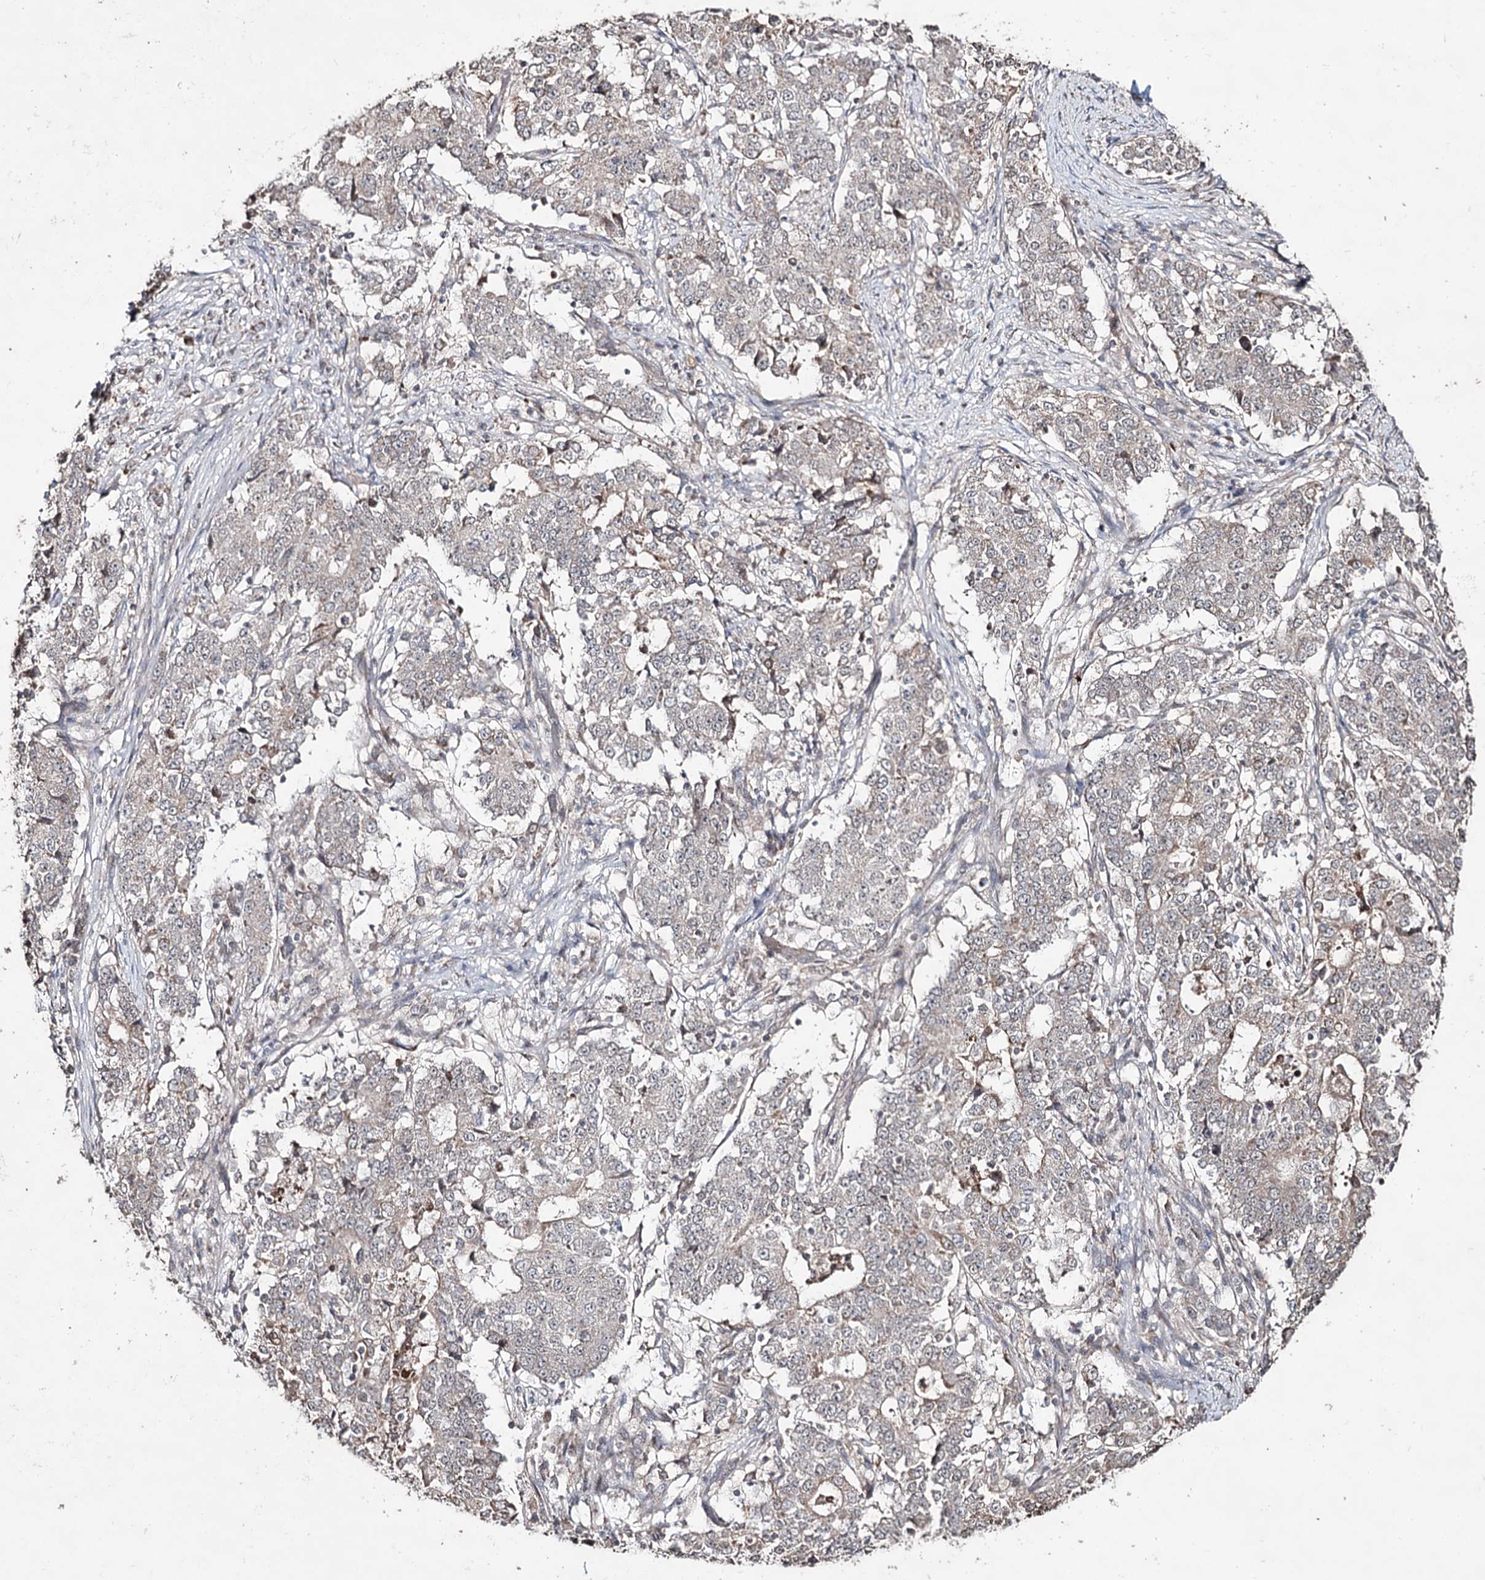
{"staining": {"intensity": "weak", "quantity": "<25%", "location": "cytoplasmic/membranous"}, "tissue": "stomach cancer", "cell_type": "Tumor cells", "image_type": "cancer", "snomed": [{"axis": "morphology", "description": "Adenocarcinoma, NOS"}, {"axis": "topography", "description": "Stomach"}], "caption": "A photomicrograph of human stomach cancer (adenocarcinoma) is negative for staining in tumor cells.", "gene": "ACTR6", "patient": {"sex": "male", "age": 59}}